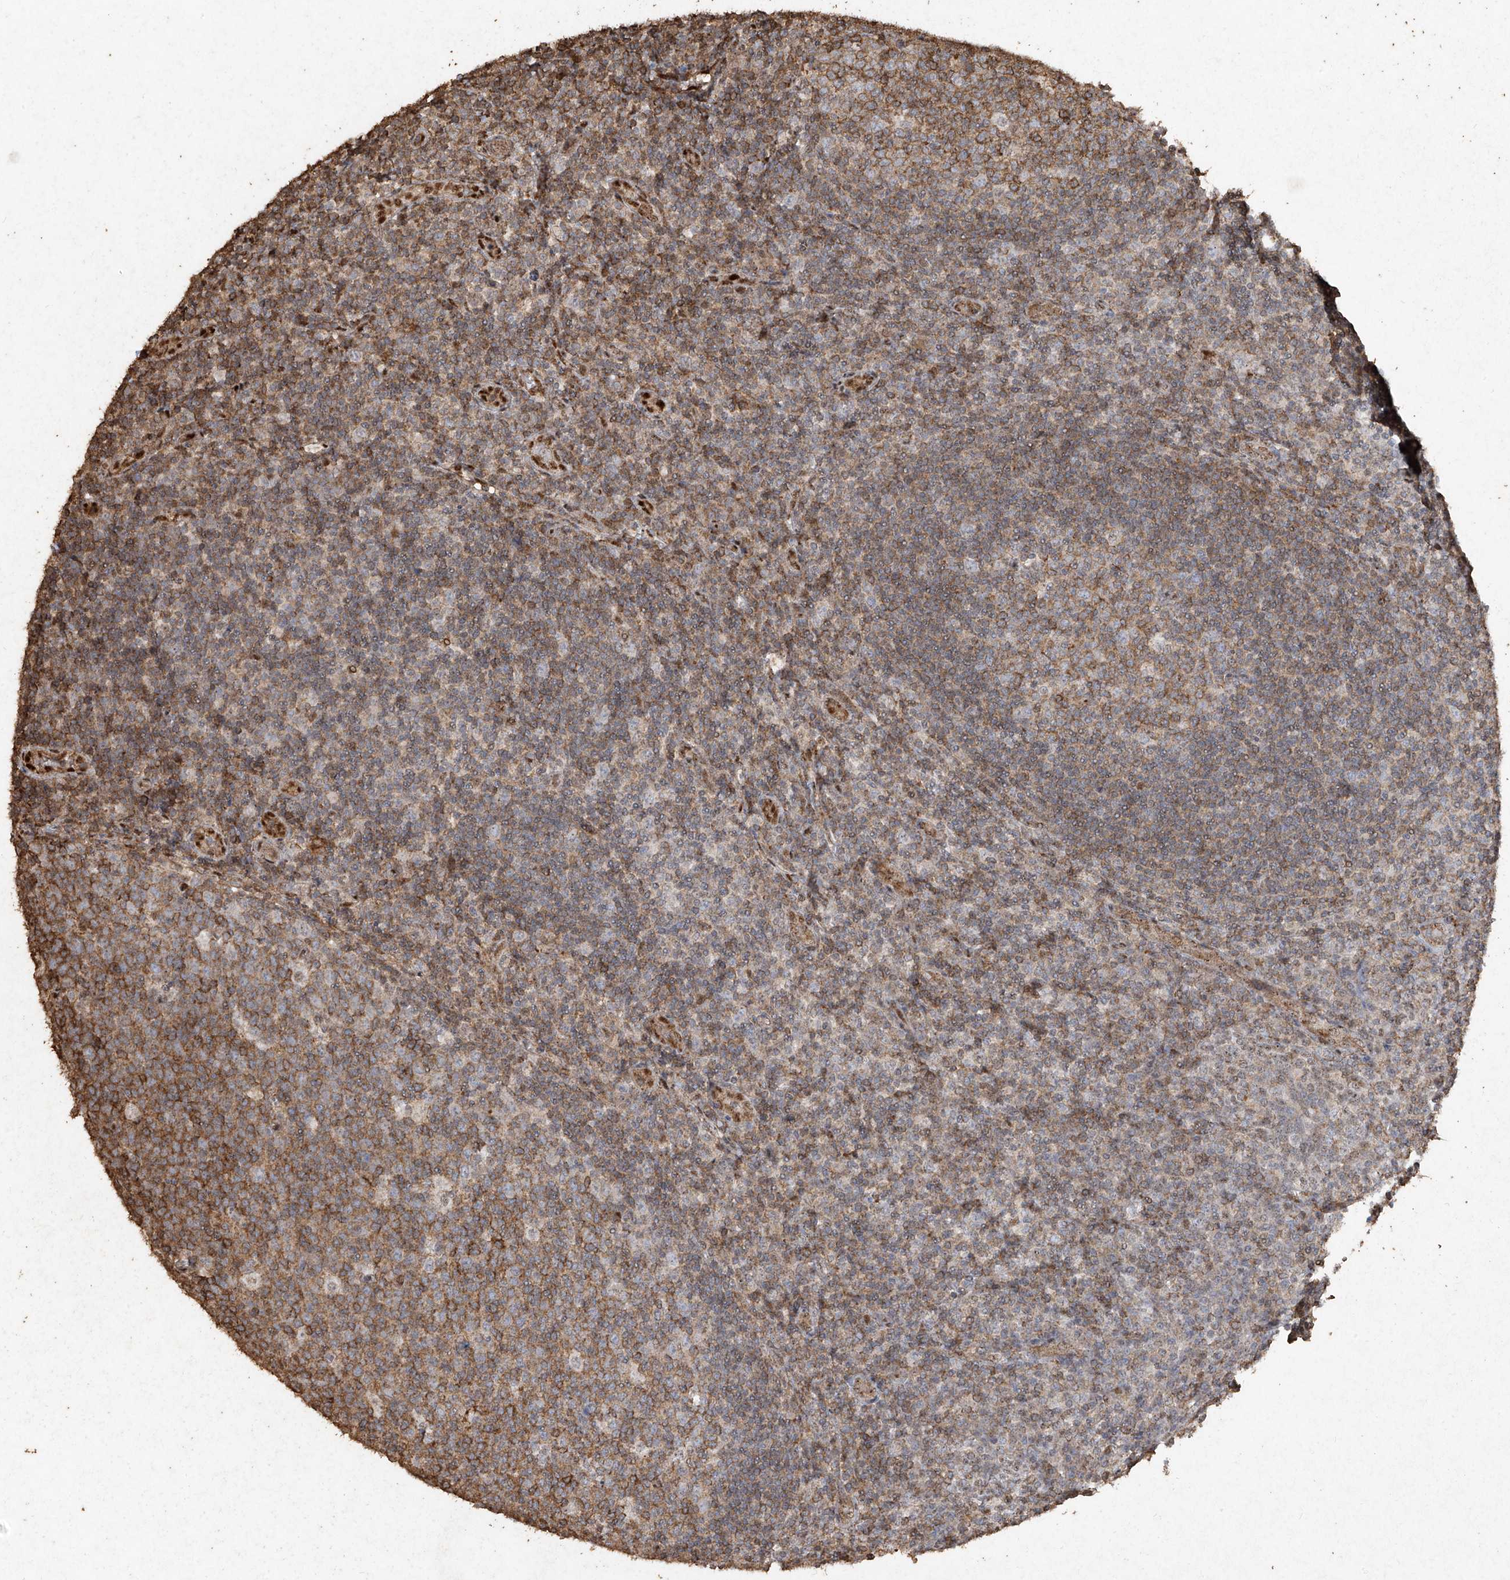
{"staining": {"intensity": "strong", "quantity": ">75%", "location": "cytoplasmic/membranous"}, "tissue": "tonsil", "cell_type": "Germinal center cells", "image_type": "normal", "snomed": [{"axis": "morphology", "description": "Normal tissue, NOS"}, {"axis": "topography", "description": "Tonsil"}], "caption": "Immunohistochemistry of unremarkable human tonsil demonstrates high levels of strong cytoplasmic/membranous positivity in about >75% of germinal center cells.", "gene": "ERBB3", "patient": {"sex": "female", "age": 19}}